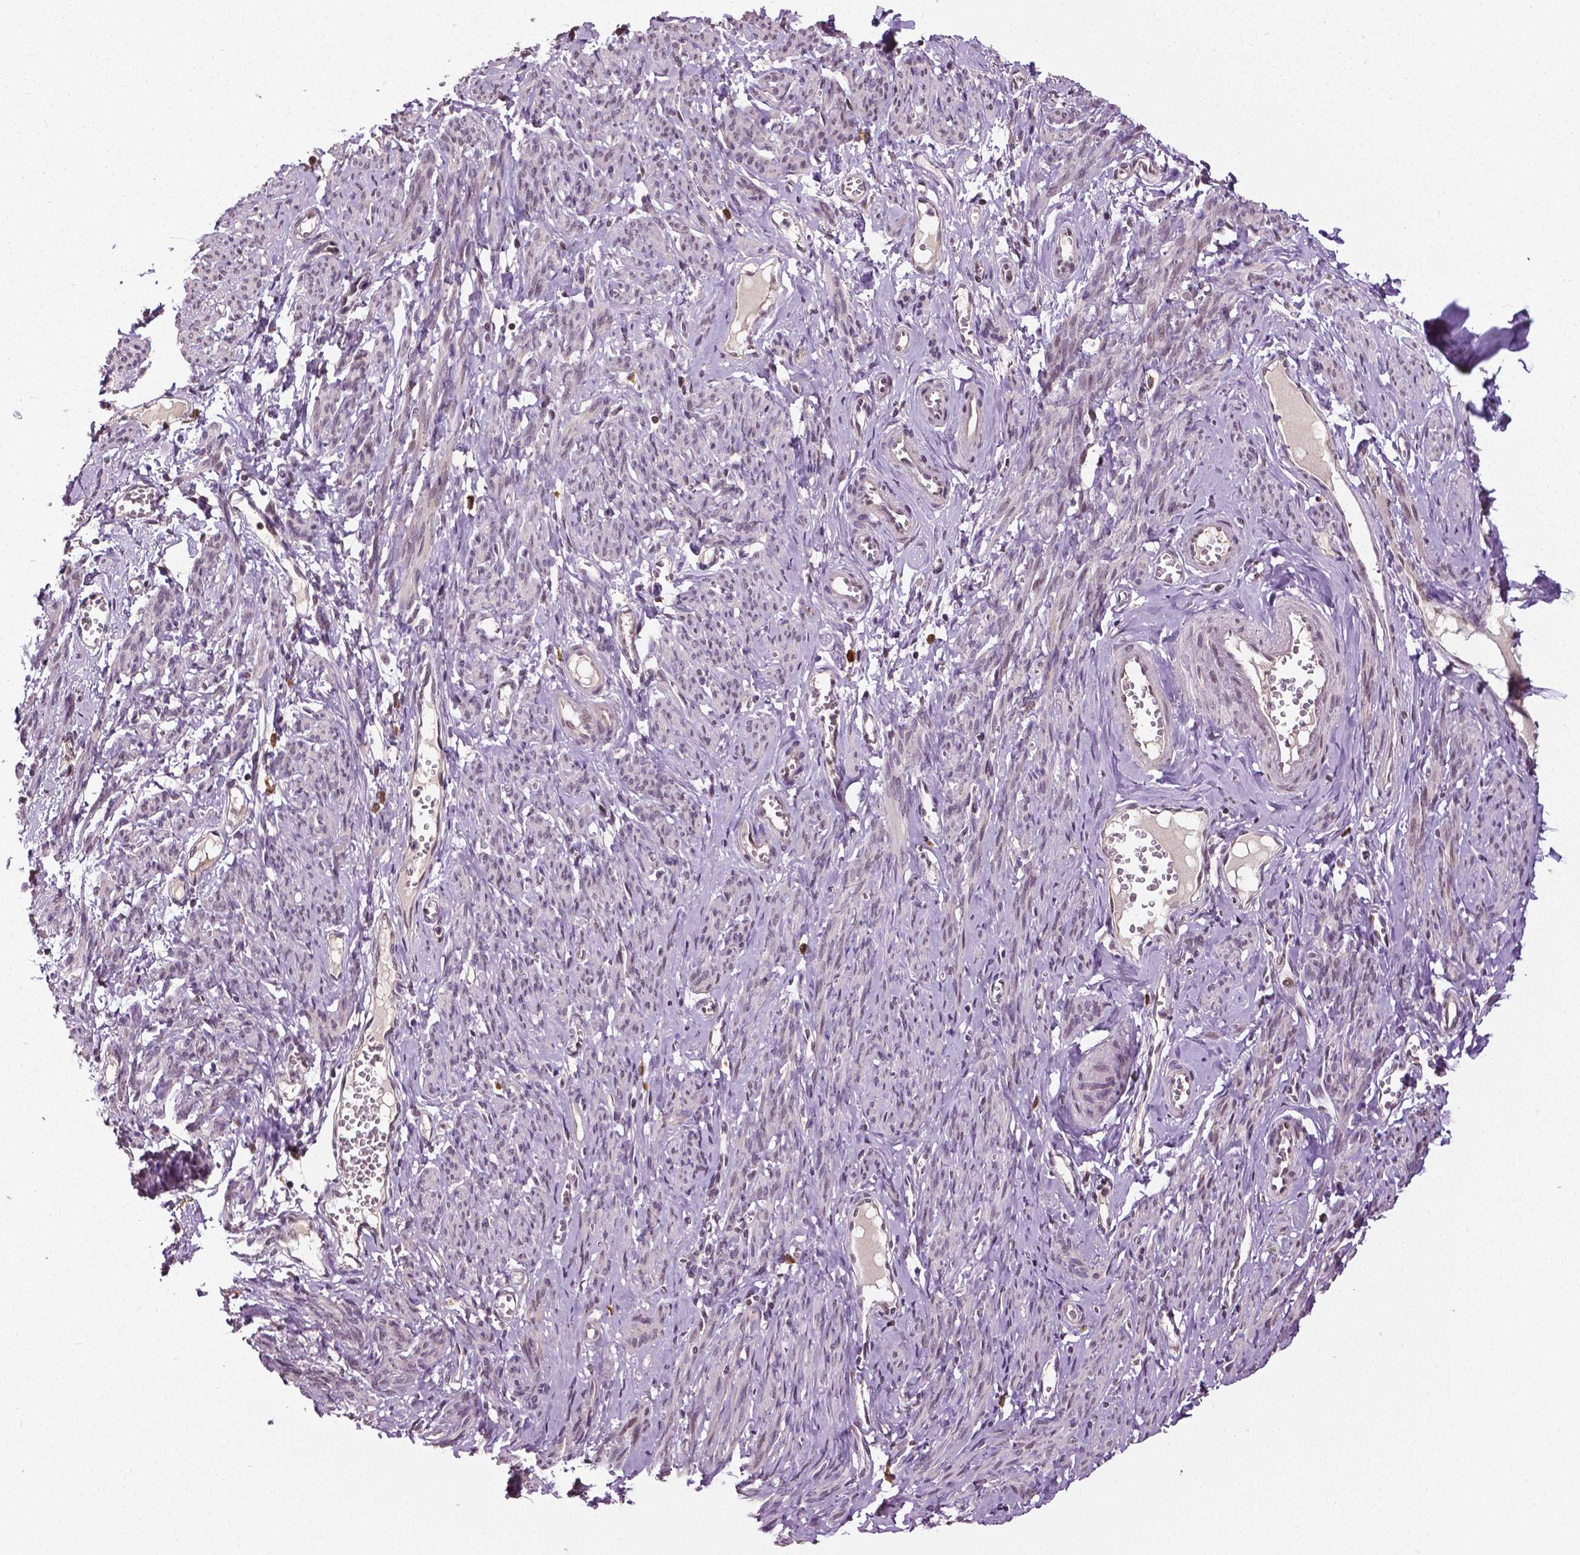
{"staining": {"intensity": "moderate", "quantity": "25%-75%", "location": "nuclear"}, "tissue": "smooth muscle", "cell_type": "Smooth muscle cells", "image_type": "normal", "snomed": [{"axis": "morphology", "description": "Normal tissue, NOS"}, {"axis": "topography", "description": "Smooth muscle"}], "caption": "A photomicrograph showing moderate nuclear expression in approximately 25%-75% of smooth muscle cells in normal smooth muscle, as visualized by brown immunohistochemical staining.", "gene": "DLX5", "patient": {"sex": "female", "age": 65}}